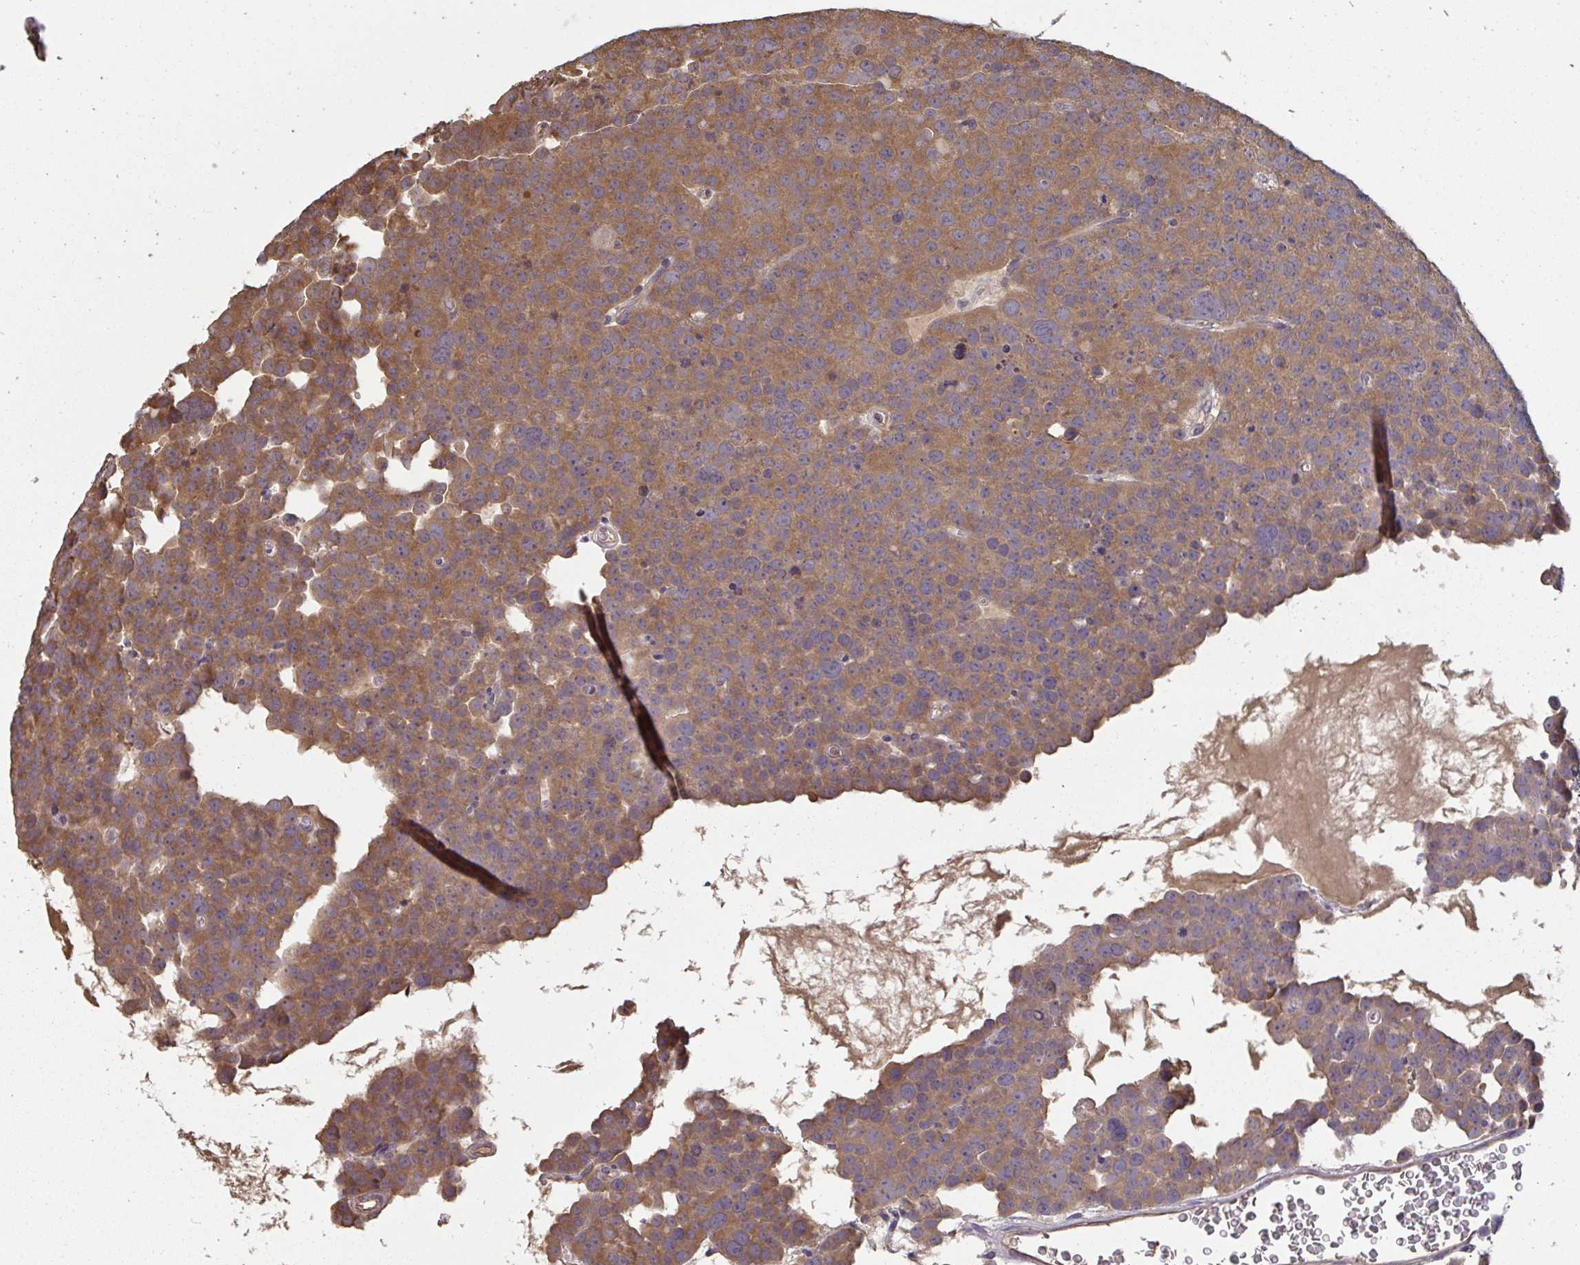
{"staining": {"intensity": "moderate", "quantity": ">75%", "location": "cytoplasmic/membranous"}, "tissue": "testis cancer", "cell_type": "Tumor cells", "image_type": "cancer", "snomed": [{"axis": "morphology", "description": "Seminoma, NOS"}, {"axis": "topography", "description": "Testis"}], "caption": "Human seminoma (testis) stained with a protein marker exhibits moderate staining in tumor cells.", "gene": "TTC9C", "patient": {"sex": "male", "age": 71}}